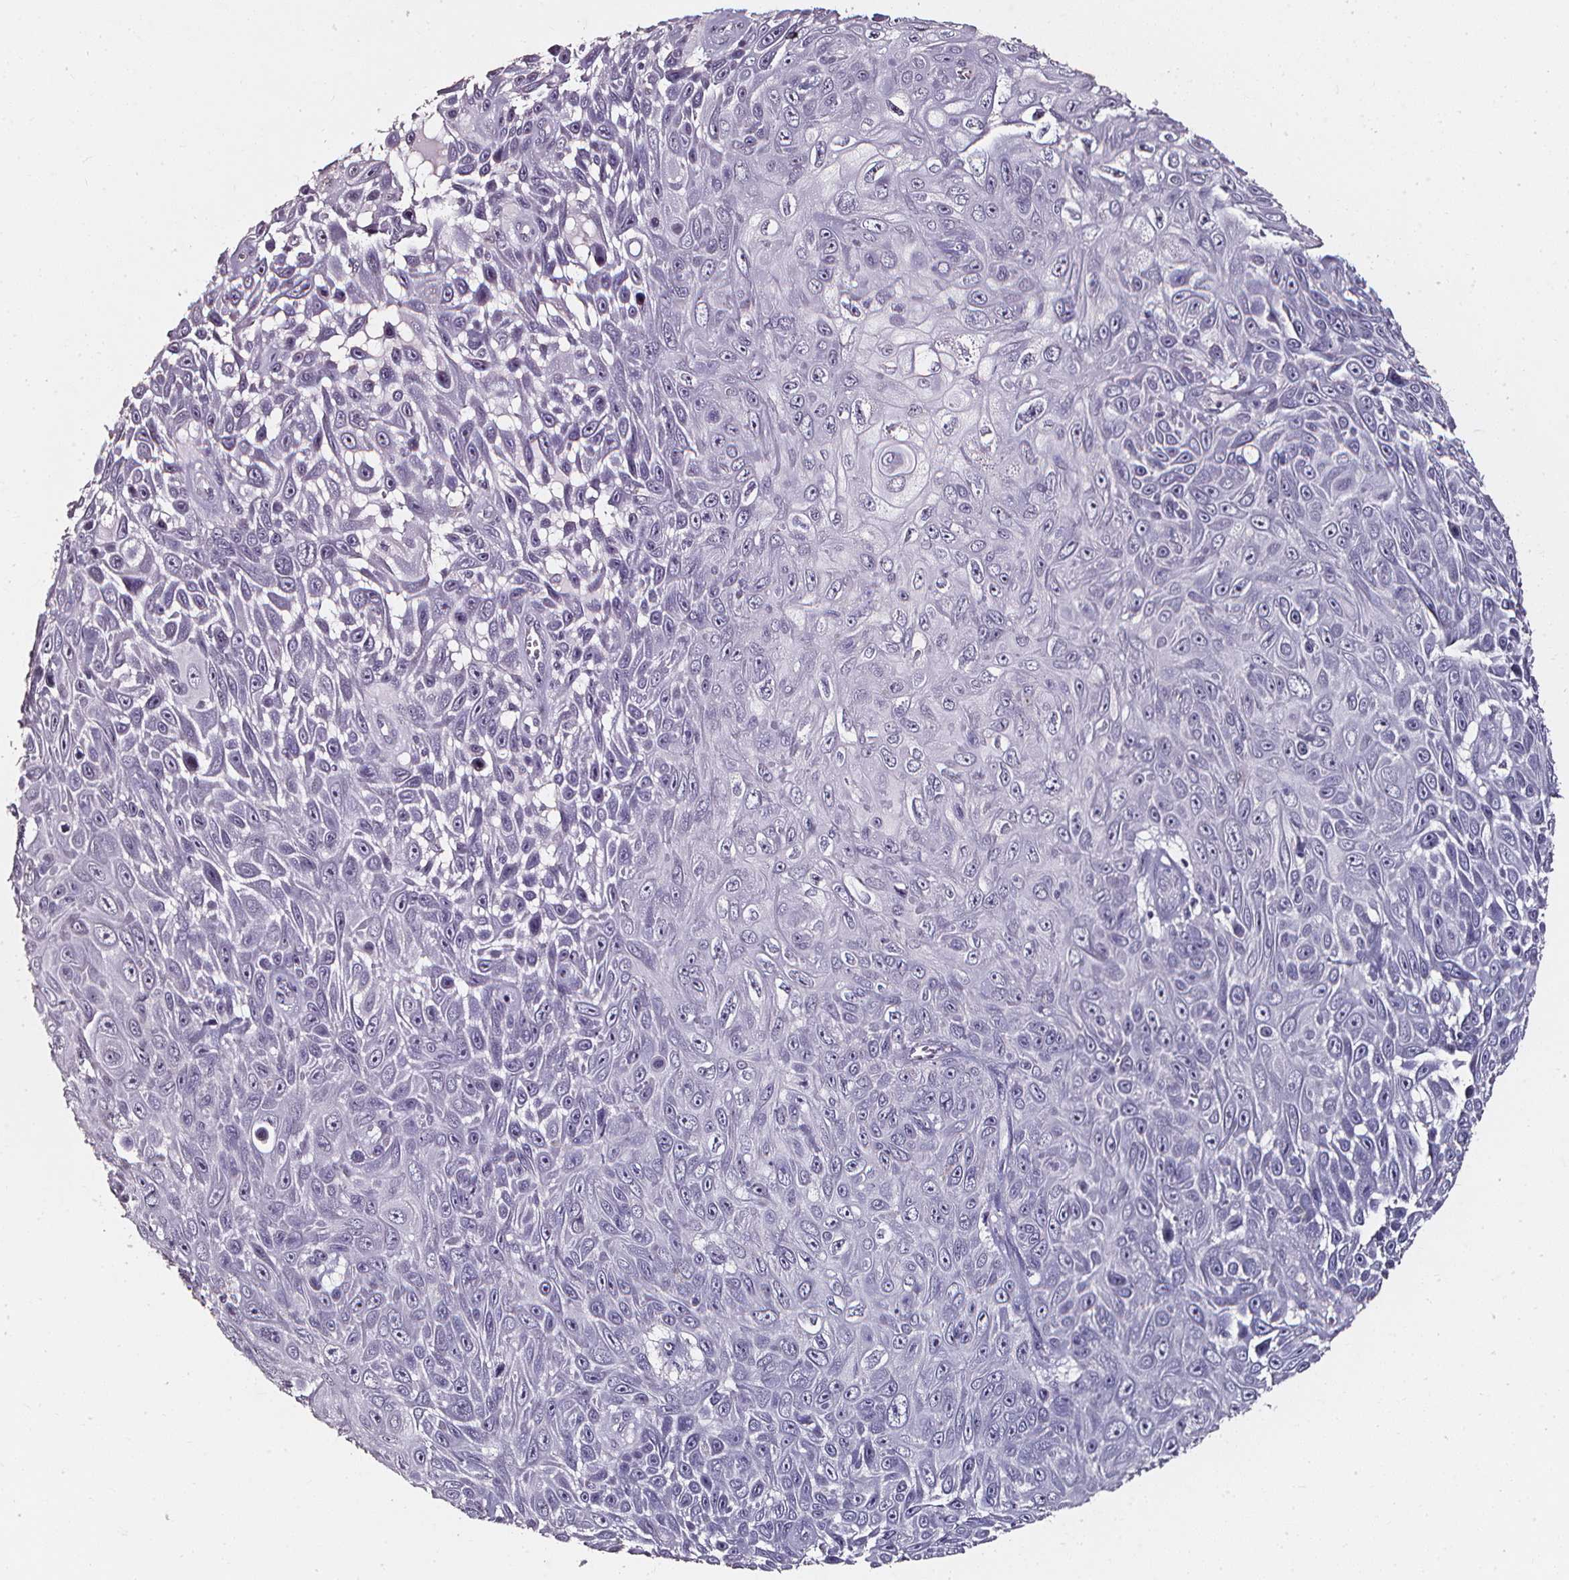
{"staining": {"intensity": "negative", "quantity": "none", "location": "none"}, "tissue": "skin cancer", "cell_type": "Tumor cells", "image_type": "cancer", "snomed": [{"axis": "morphology", "description": "Squamous cell carcinoma, NOS"}, {"axis": "topography", "description": "Skin"}], "caption": "A histopathology image of skin cancer (squamous cell carcinoma) stained for a protein shows no brown staining in tumor cells.", "gene": "DEFA5", "patient": {"sex": "male", "age": 82}}